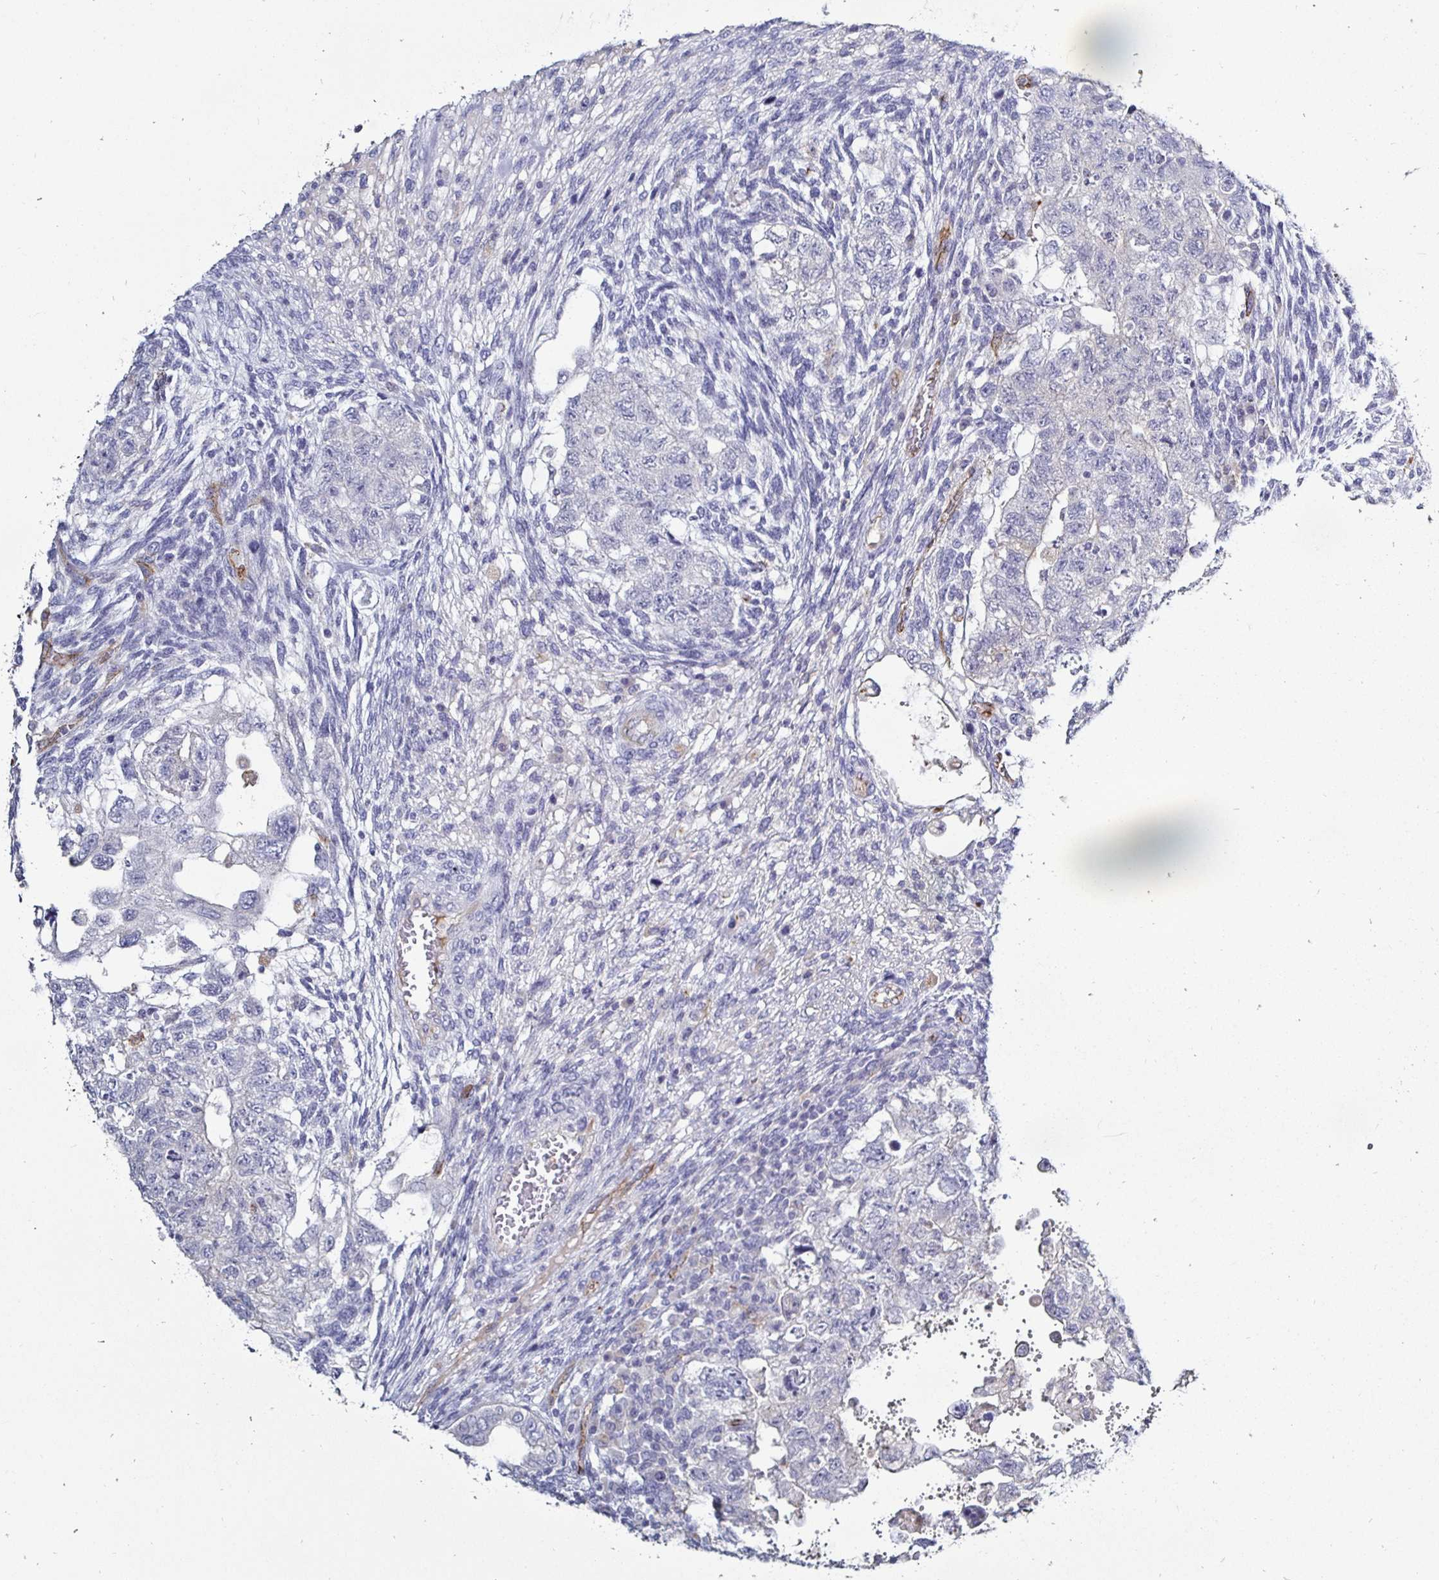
{"staining": {"intensity": "negative", "quantity": "none", "location": "none"}, "tissue": "testis cancer", "cell_type": "Tumor cells", "image_type": "cancer", "snomed": [{"axis": "morphology", "description": "Normal tissue, NOS"}, {"axis": "morphology", "description": "Carcinoma, Embryonal, NOS"}, {"axis": "topography", "description": "Testis"}], "caption": "Human testis cancer stained for a protein using immunohistochemistry exhibits no staining in tumor cells.", "gene": "ACSBG2", "patient": {"sex": "male", "age": 36}}